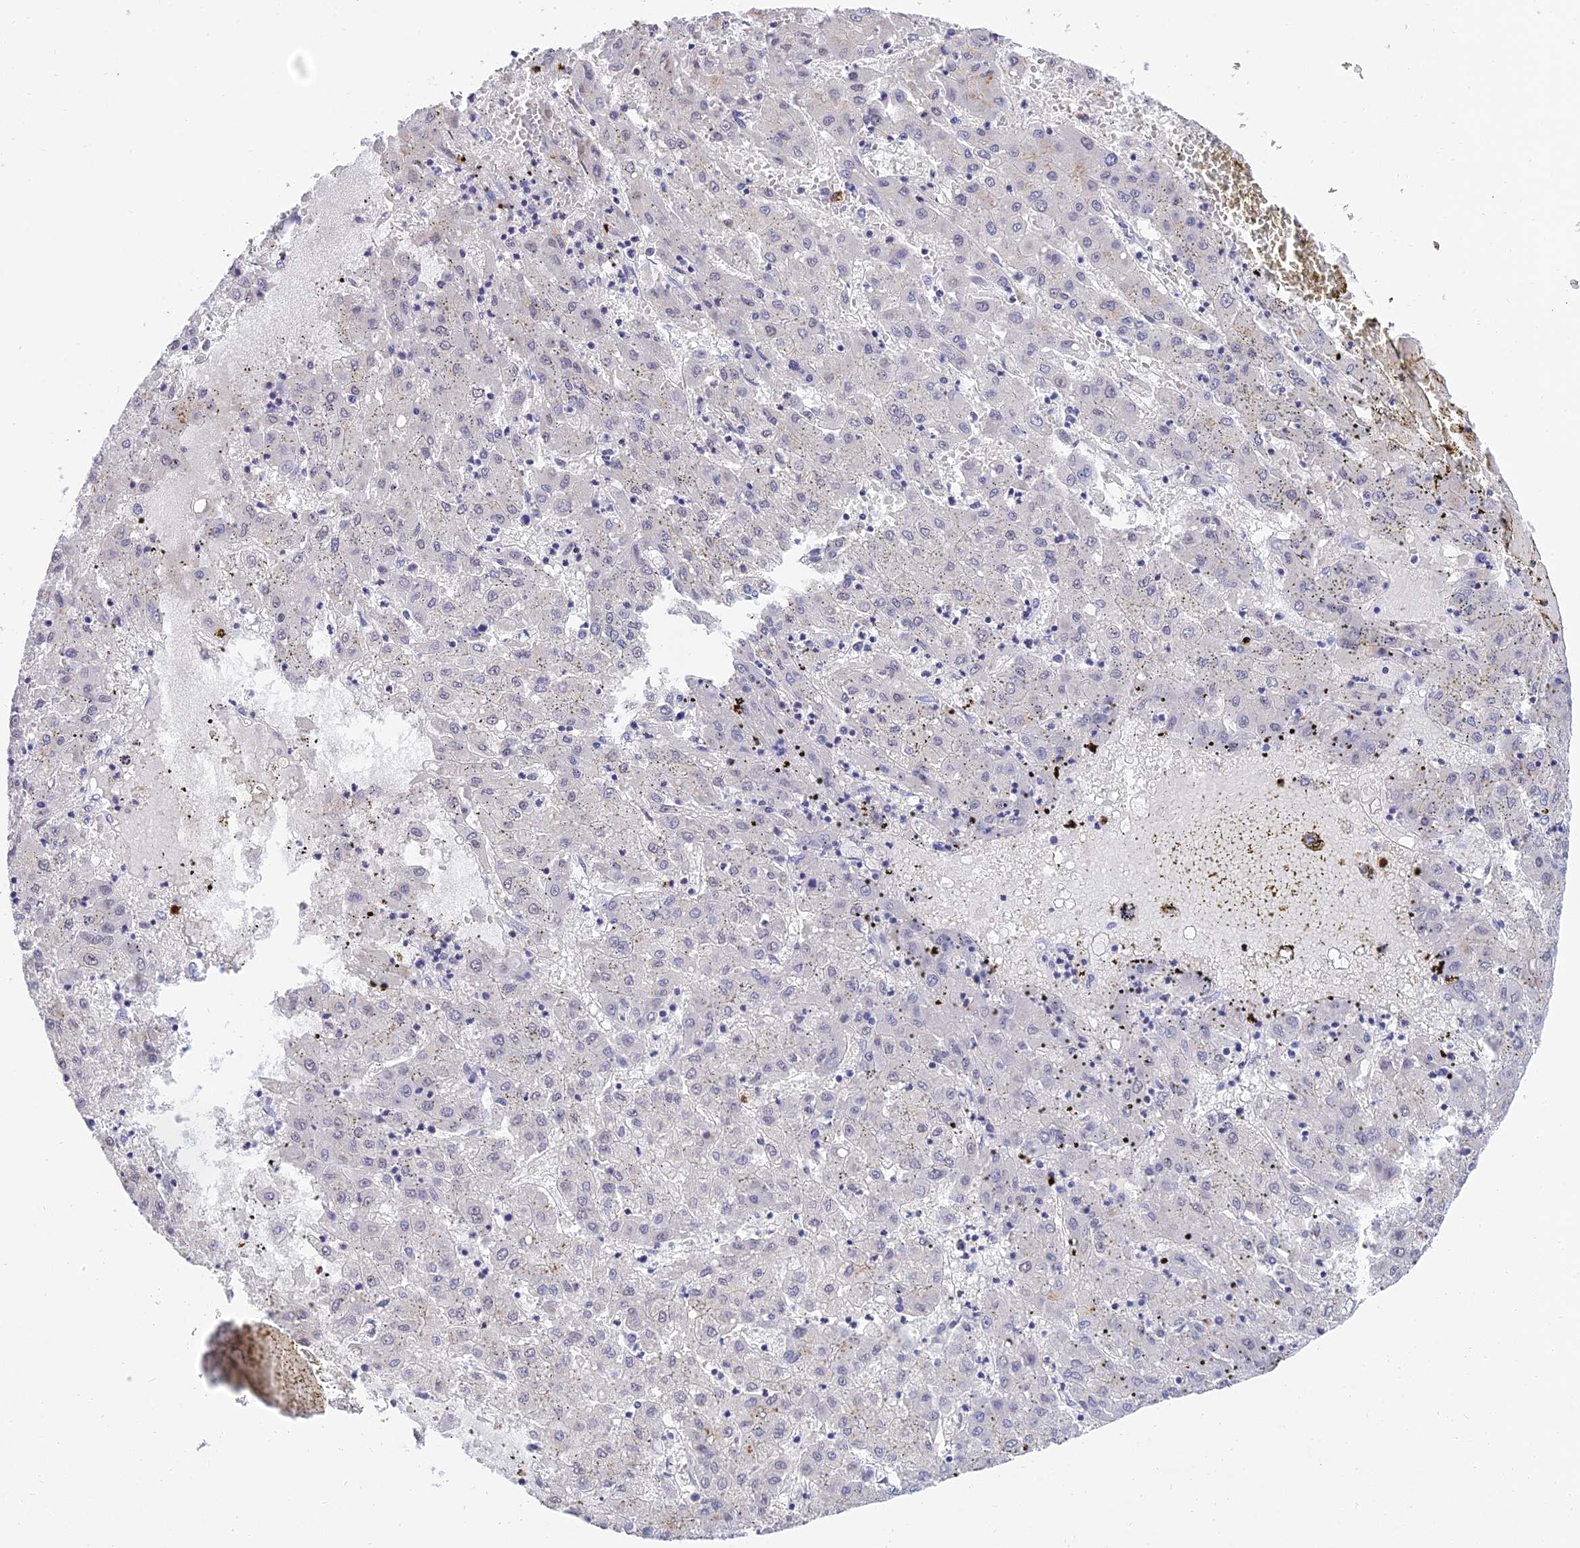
{"staining": {"intensity": "negative", "quantity": "none", "location": "none"}, "tissue": "liver cancer", "cell_type": "Tumor cells", "image_type": "cancer", "snomed": [{"axis": "morphology", "description": "Carcinoma, Hepatocellular, NOS"}, {"axis": "topography", "description": "Liver"}], "caption": "There is no significant staining in tumor cells of liver cancer (hepatocellular carcinoma).", "gene": "VWC2L", "patient": {"sex": "male", "age": 72}}